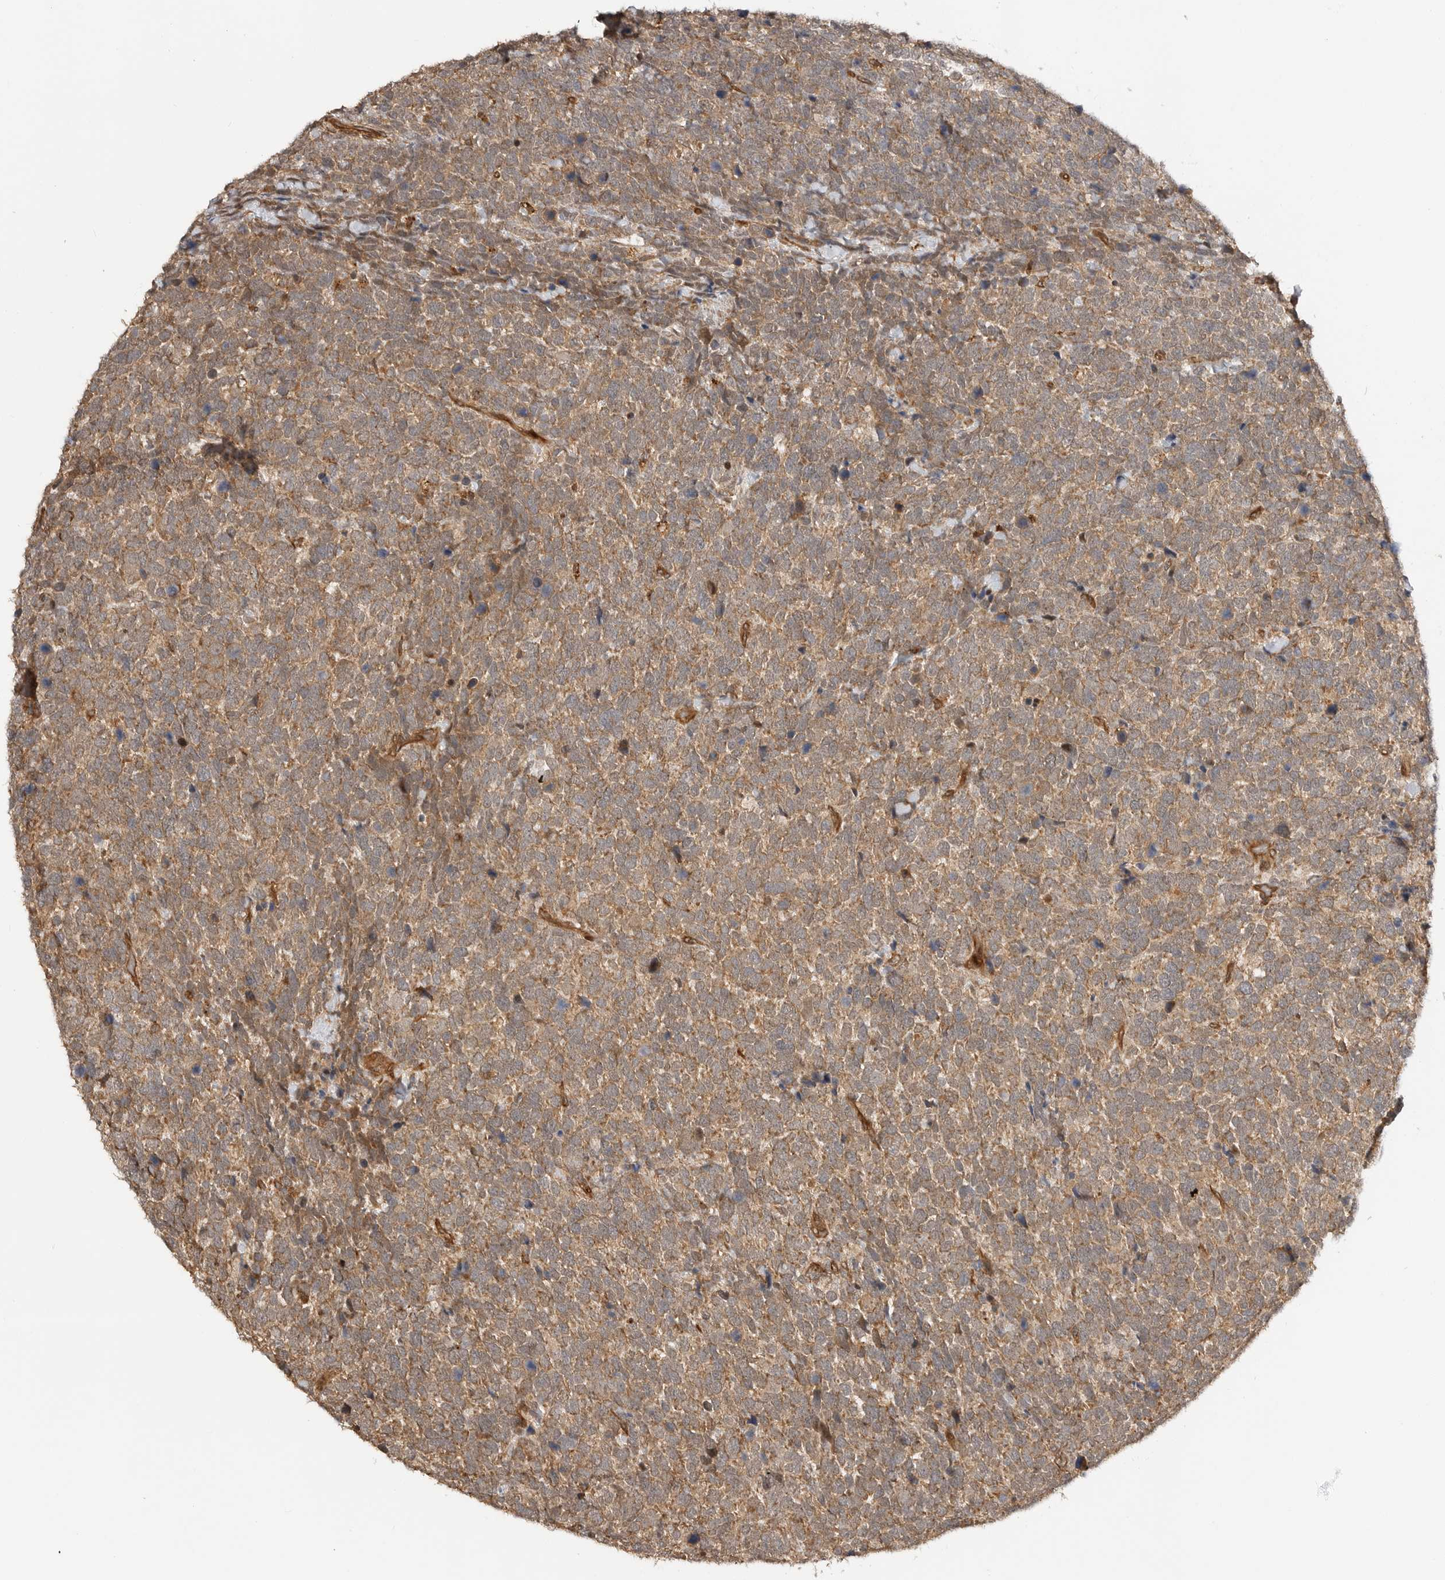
{"staining": {"intensity": "moderate", "quantity": ">75%", "location": "cytoplasmic/membranous"}, "tissue": "urothelial cancer", "cell_type": "Tumor cells", "image_type": "cancer", "snomed": [{"axis": "morphology", "description": "Urothelial carcinoma, High grade"}, {"axis": "topography", "description": "Urinary bladder"}], "caption": "Approximately >75% of tumor cells in human urothelial carcinoma (high-grade) exhibit moderate cytoplasmic/membranous protein expression as visualized by brown immunohistochemical staining.", "gene": "ADPRS", "patient": {"sex": "female", "age": 82}}